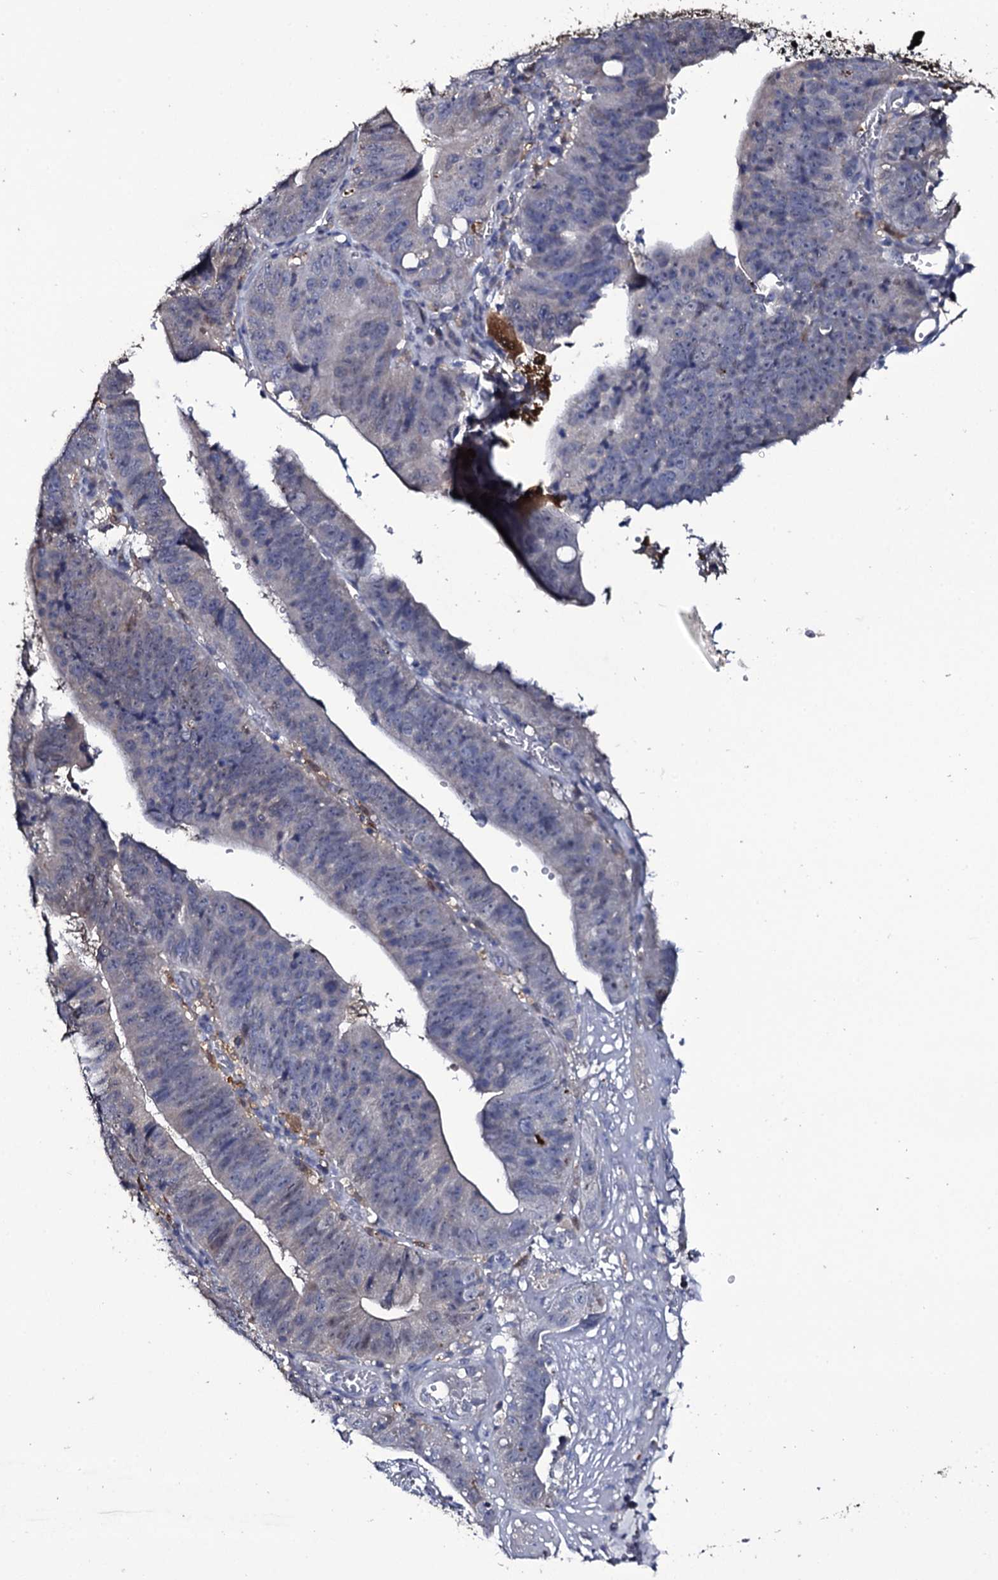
{"staining": {"intensity": "weak", "quantity": "25%-75%", "location": "cytoplasmic/membranous,nuclear"}, "tissue": "stomach cancer", "cell_type": "Tumor cells", "image_type": "cancer", "snomed": [{"axis": "morphology", "description": "Adenocarcinoma, NOS"}, {"axis": "topography", "description": "Stomach"}], "caption": "Adenocarcinoma (stomach) was stained to show a protein in brown. There is low levels of weak cytoplasmic/membranous and nuclear positivity in approximately 25%-75% of tumor cells.", "gene": "CRYL1", "patient": {"sex": "male", "age": 59}}